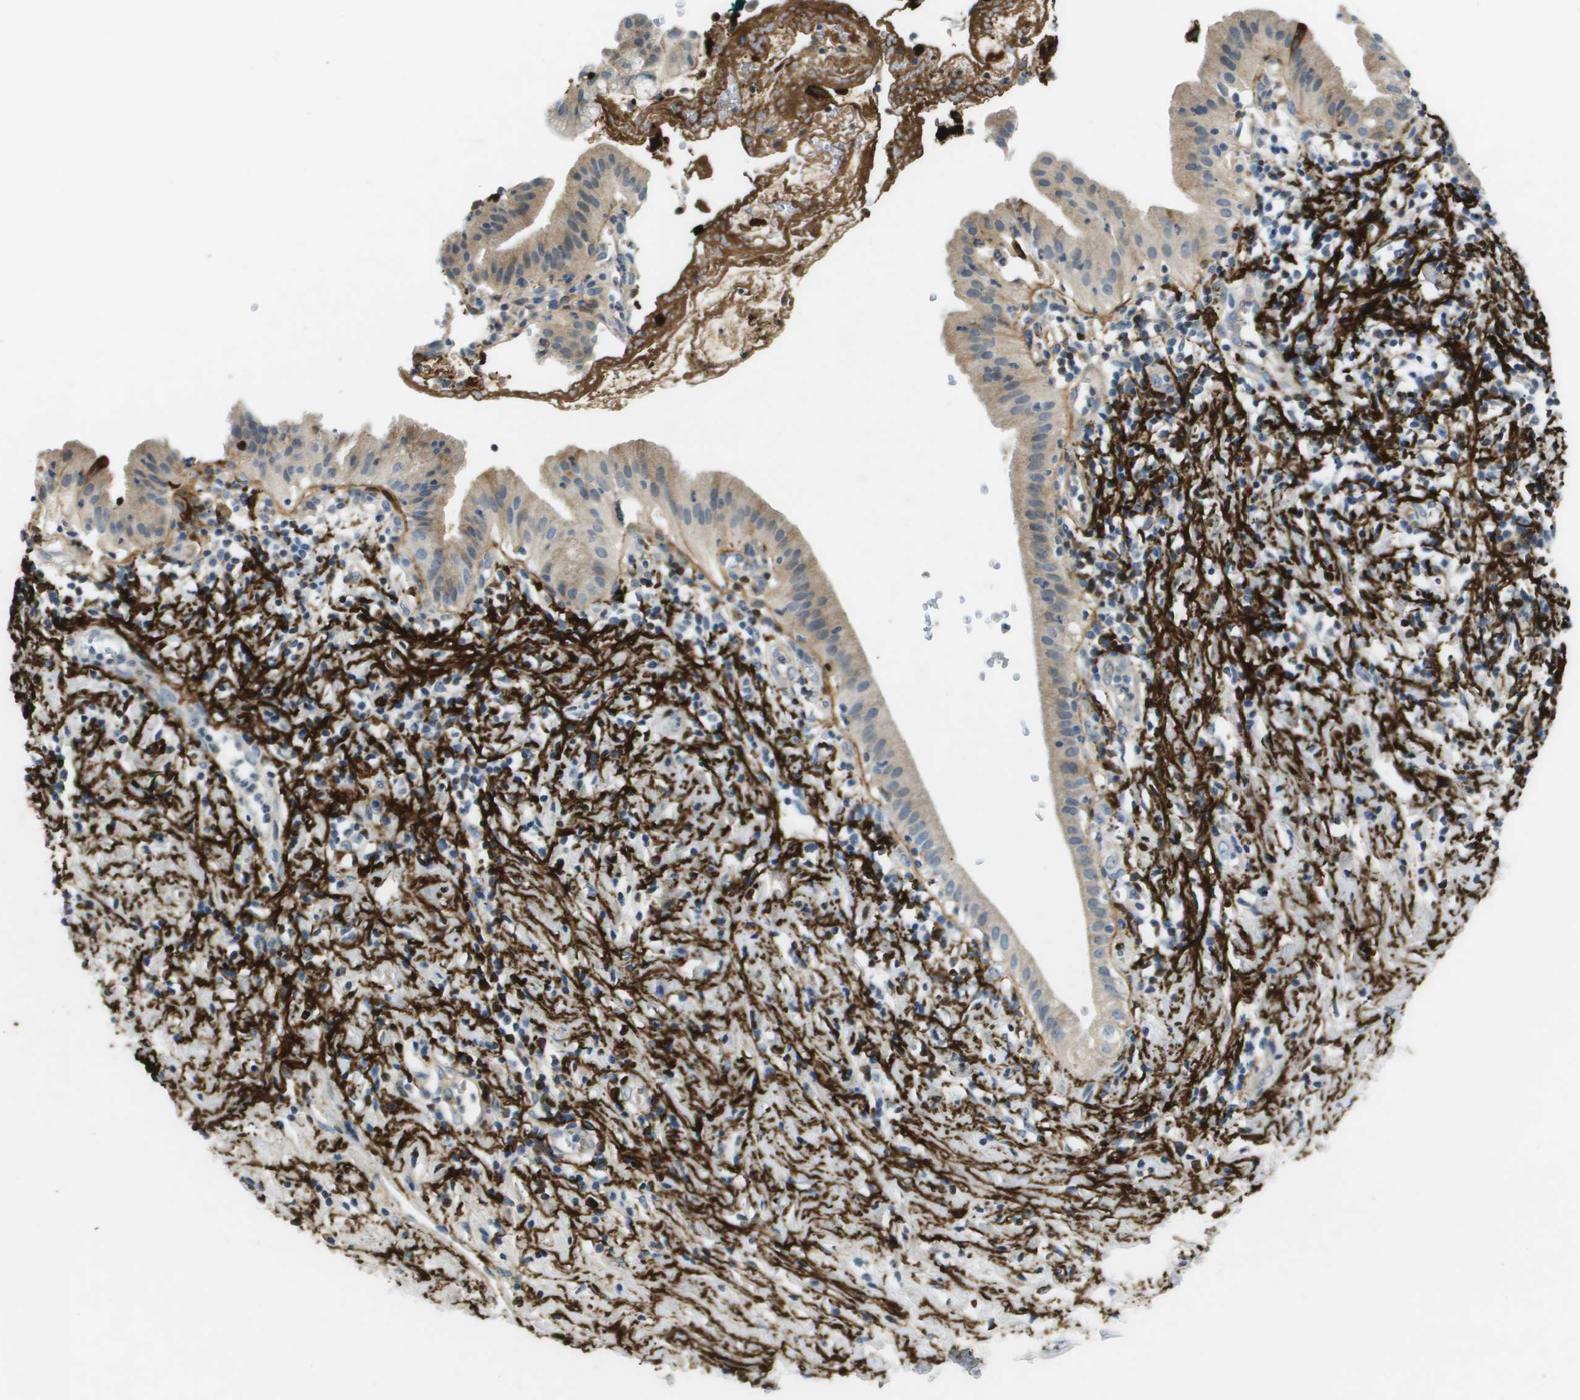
{"staining": {"intensity": "weak", "quantity": "<25%", "location": "cytoplasmic/membranous"}, "tissue": "pancreatic cancer", "cell_type": "Tumor cells", "image_type": "cancer", "snomed": [{"axis": "morphology", "description": "Adenocarcinoma, NOS"}, {"axis": "morphology", "description": "Adenocarcinoma, metastatic, NOS"}, {"axis": "topography", "description": "Lymph node"}, {"axis": "topography", "description": "Pancreas"}, {"axis": "topography", "description": "Duodenum"}], "caption": "A high-resolution image shows immunohistochemistry (IHC) staining of pancreatic adenocarcinoma, which exhibits no significant positivity in tumor cells.", "gene": "VTN", "patient": {"sex": "female", "age": 64}}